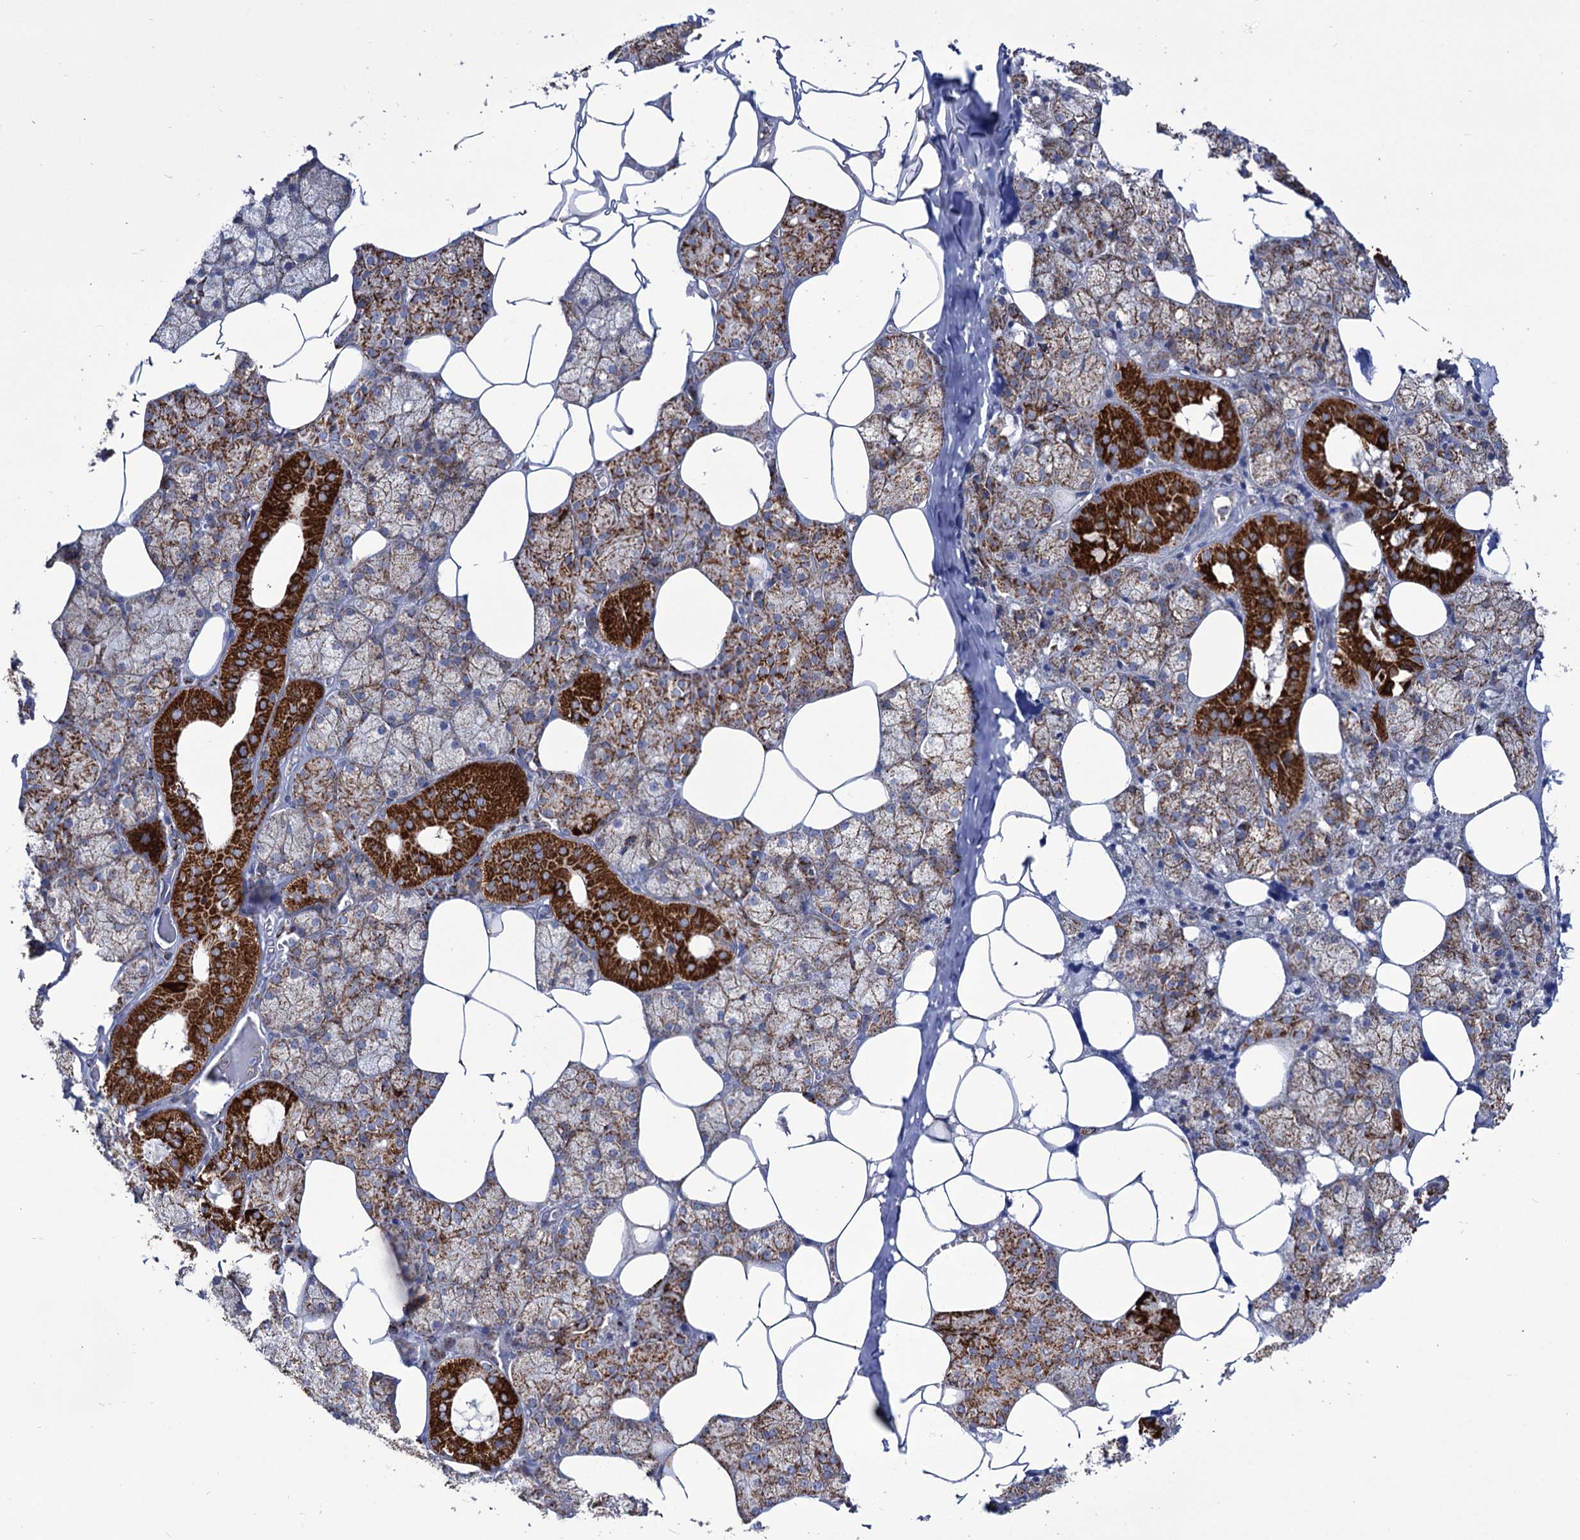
{"staining": {"intensity": "strong", "quantity": "<25%", "location": "cytoplasmic/membranous"}, "tissue": "salivary gland", "cell_type": "Glandular cells", "image_type": "normal", "snomed": [{"axis": "morphology", "description": "Normal tissue, NOS"}, {"axis": "topography", "description": "Salivary gland"}], "caption": "IHC image of unremarkable salivary gland stained for a protein (brown), which reveals medium levels of strong cytoplasmic/membranous positivity in about <25% of glandular cells.", "gene": "ABHD10", "patient": {"sex": "male", "age": 62}}